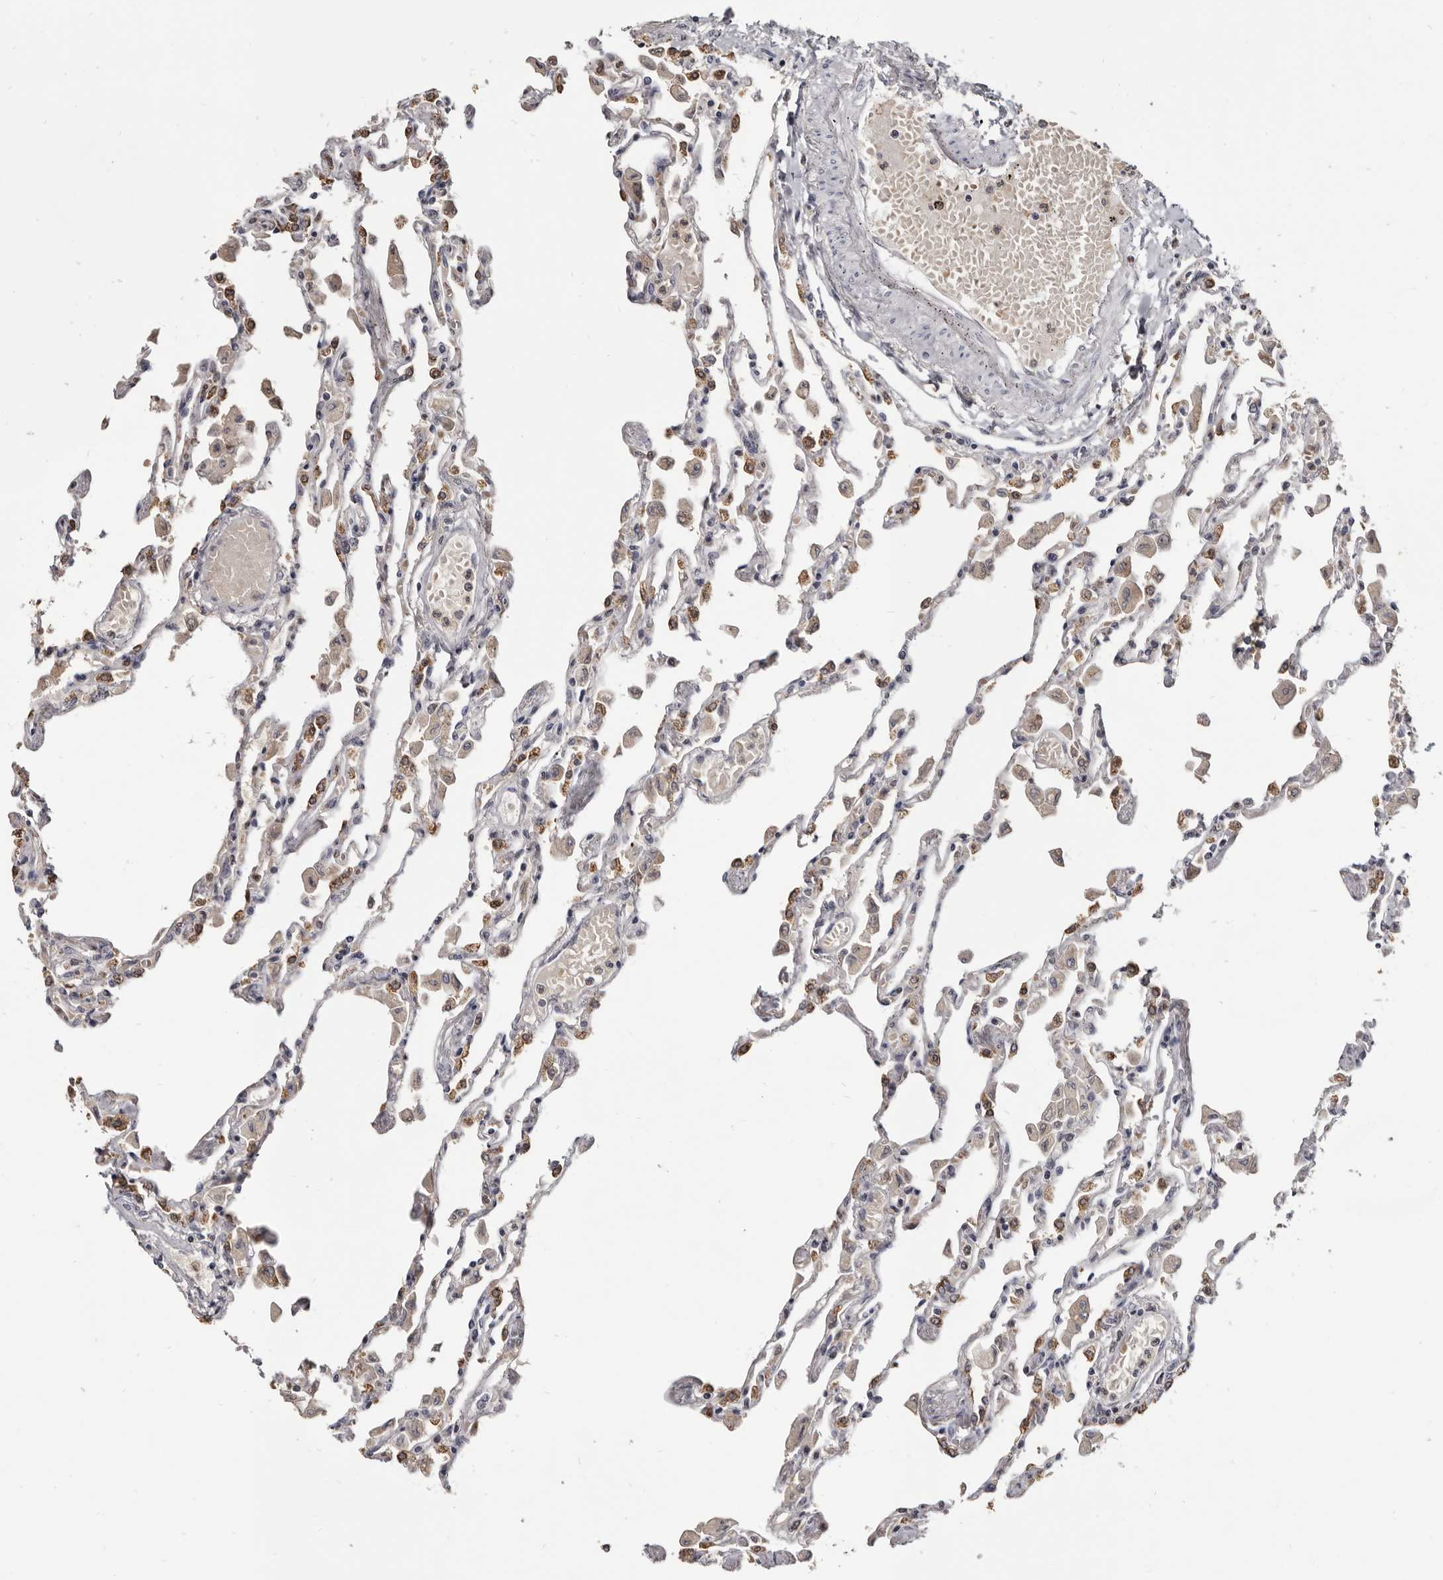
{"staining": {"intensity": "moderate", "quantity": "25%-75%", "location": "cytoplasmic/membranous"}, "tissue": "lung", "cell_type": "Alveolar cells", "image_type": "normal", "snomed": [{"axis": "morphology", "description": "Normal tissue, NOS"}, {"axis": "topography", "description": "Bronchus"}, {"axis": "topography", "description": "Lung"}], "caption": "IHC histopathology image of unremarkable lung: human lung stained using immunohistochemistry displays medium levels of moderate protein expression localized specifically in the cytoplasmic/membranous of alveolar cells, appearing as a cytoplasmic/membranous brown color.", "gene": "CGN", "patient": {"sex": "female", "age": 49}}